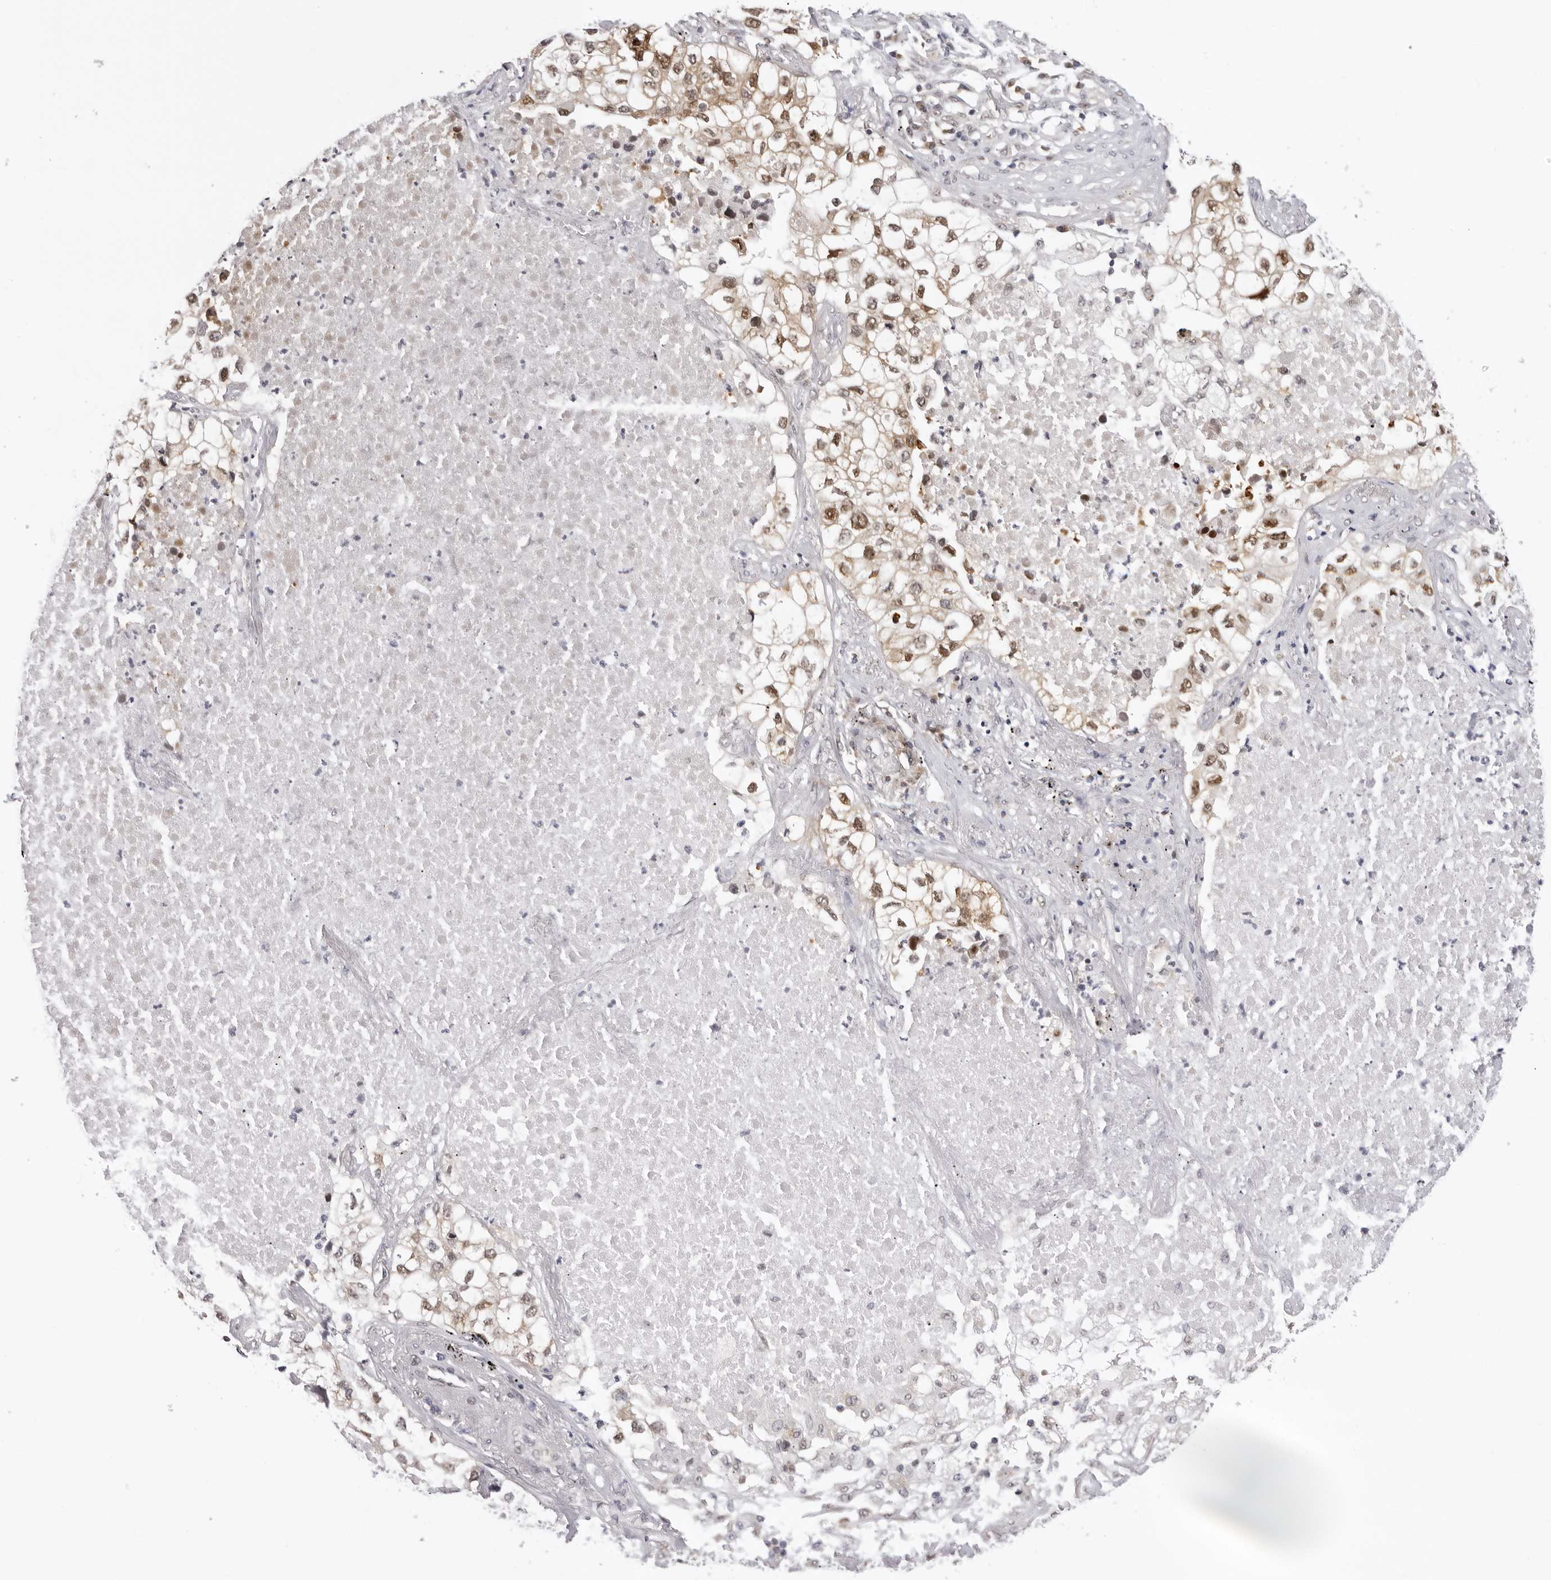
{"staining": {"intensity": "moderate", "quantity": "25%-75%", "location": "nuclear"}, "tissue": "lung cancer", "cell_type": "Tumor cells", "image_type": "cancer", "snomed": [{"axis": "morphology", "description": "Adenocarcinoma, NOS"}, {"axis": "topography", "description": "Lung"}], "caption": "Immunohistochemistry micrograph of neoplastic tissue: human lung cancer stained using IHC displays medium levels of moderate protein expression localized specifically in the nuclear of tumor cells, appearing as a nuclear brown color.", "gene": "WDR77", "patient": {"sex": "male", "age": 63}}